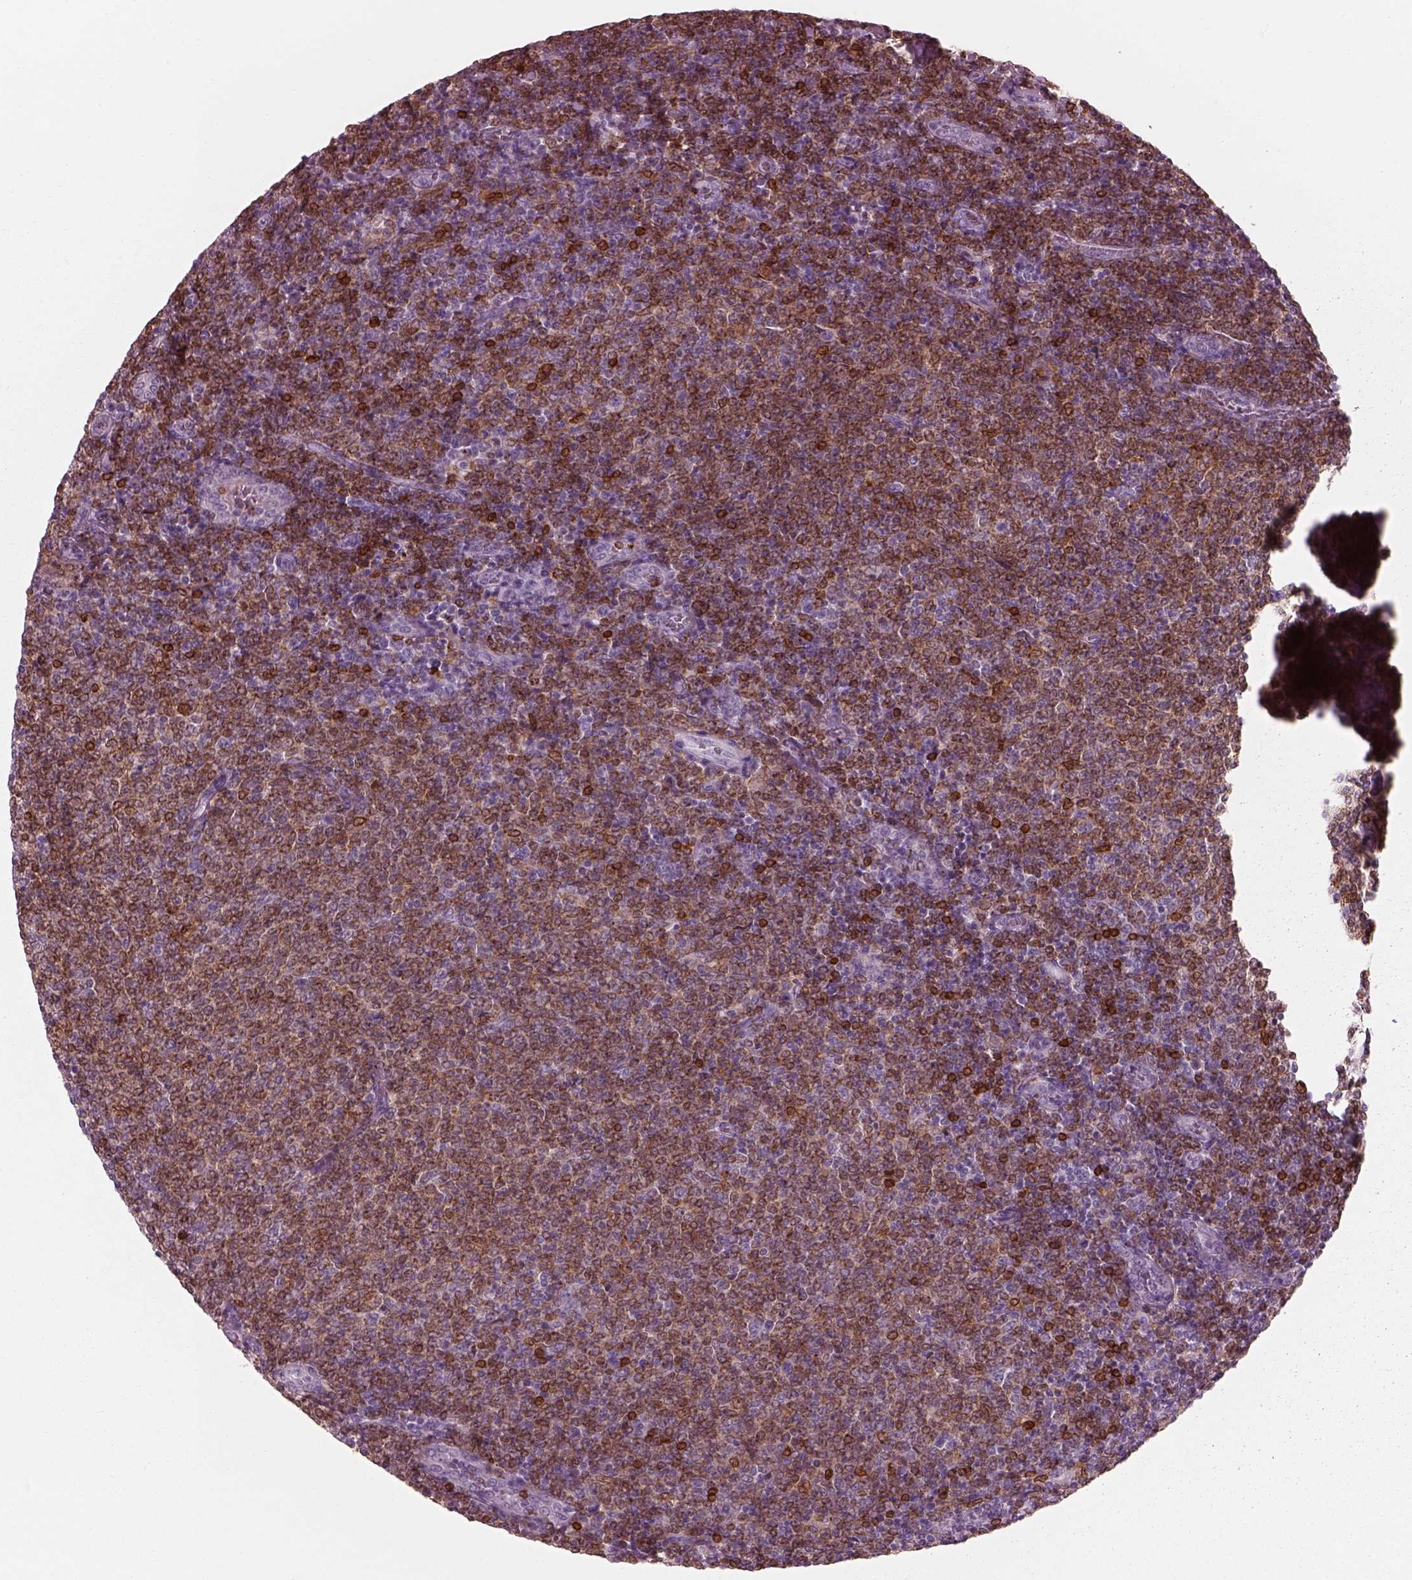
{"staining": {"intensity": "moderate", "quantity": "25%-75%", "location": "cytoplasmic/membranous,nuclear"}, "tissue": "lymphoma", "cell_type": "Tumor cells", "image_type": "cancer", "snomed": [{"axis": "morphology", "description": "Malignant lymphoma, non-Hodgkin's type, Low grade"}, {"axis": "topography", "description": "Lymph node"}], "caption": "Human lymphoma stained for a protein (brown) reveals moderate cytoplasmic/membranous and nuclear positive expression in approximately 25%-75% of tumor cells.", "gene": "ALOX5", "patient": {"sex": "male", "age": 52}}